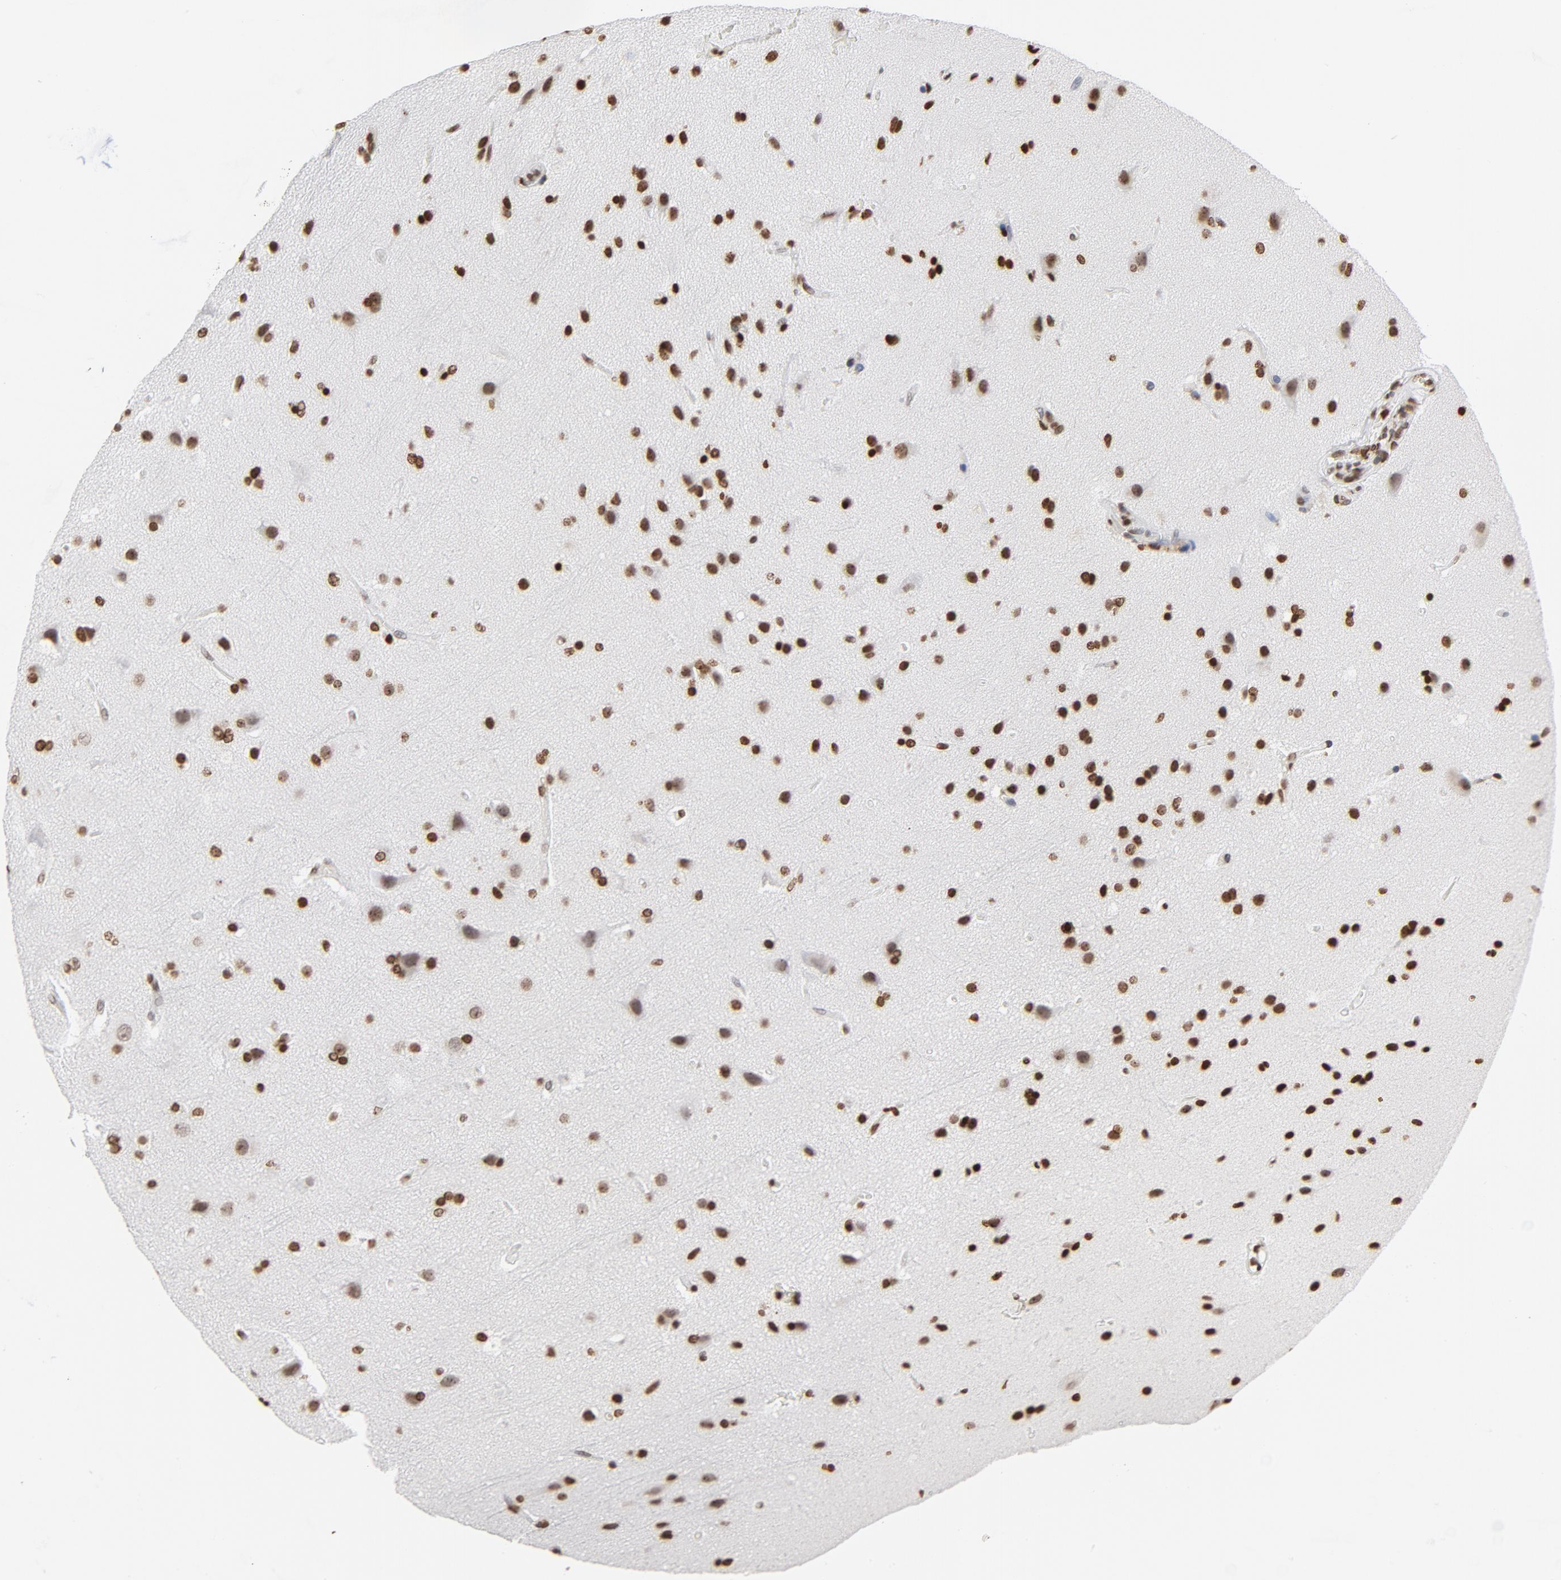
{"staining": {"intensity": "moderate", "quantity": ">75%", "location": "nuclear"}, "tissue": "glioma", "cell_type": "Tumor cells", "image_type": "cancer", "snomed": [{"axis": "morphology", "description": "Glioma, malignant, Low grade"}, {"axis": "topography", "description": "Cerebral cortex"}], "caption": "About >75% of tumor cells in human glioma exhibit moderate nuclear protein staining as visualized by brown immunohistochemical staining.", "gene": "H2AC12", "patient": {"sex": "female", "age": 47}}